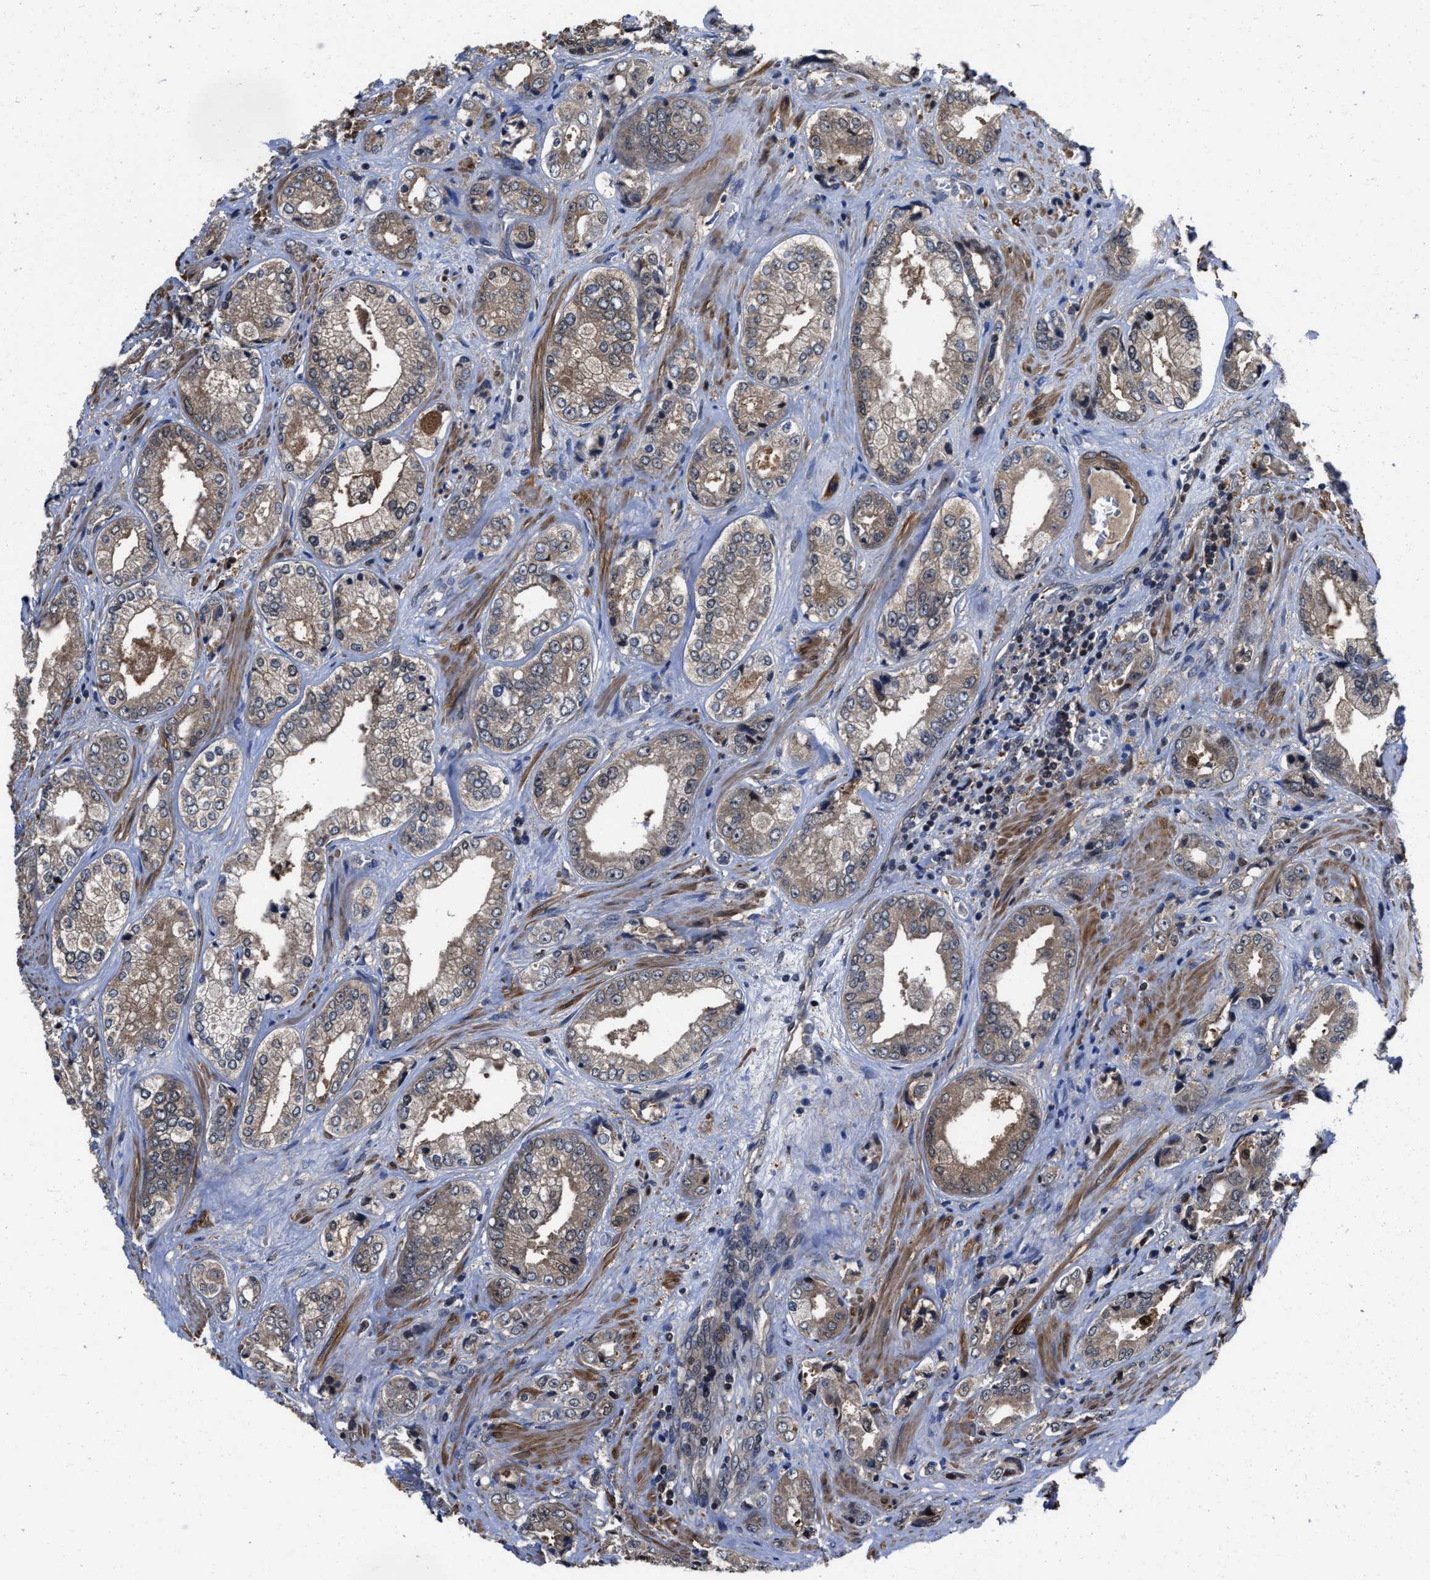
{"staining": {"intensity": "weak", "quantity": ">75%", "location": "cytoplasmic/membranous"}, "tissue": "prostate cancer", "cell_type": "Tumor cells", "image_type": "cancer", "snomed": [{"axis": "morphology", "description": "Adenocarcinoma, High grade"}, {"axis": "topography", "description": "Prostate"}], "caption": "Prostate high-grade adenocarcinoma tissue reveals weak cytoplasmic/membranous staining in about >75% of tumor cells, visualized by immunohistochemistry. The protein of interest is stained brown, and the nuclei are stained in blue (DAB (3,3'-diaminobenzidine) IHC with brightfield microscopy, high magnification).", "gene": "KIF12", "patient": {"sex": "male", "age": 61}}